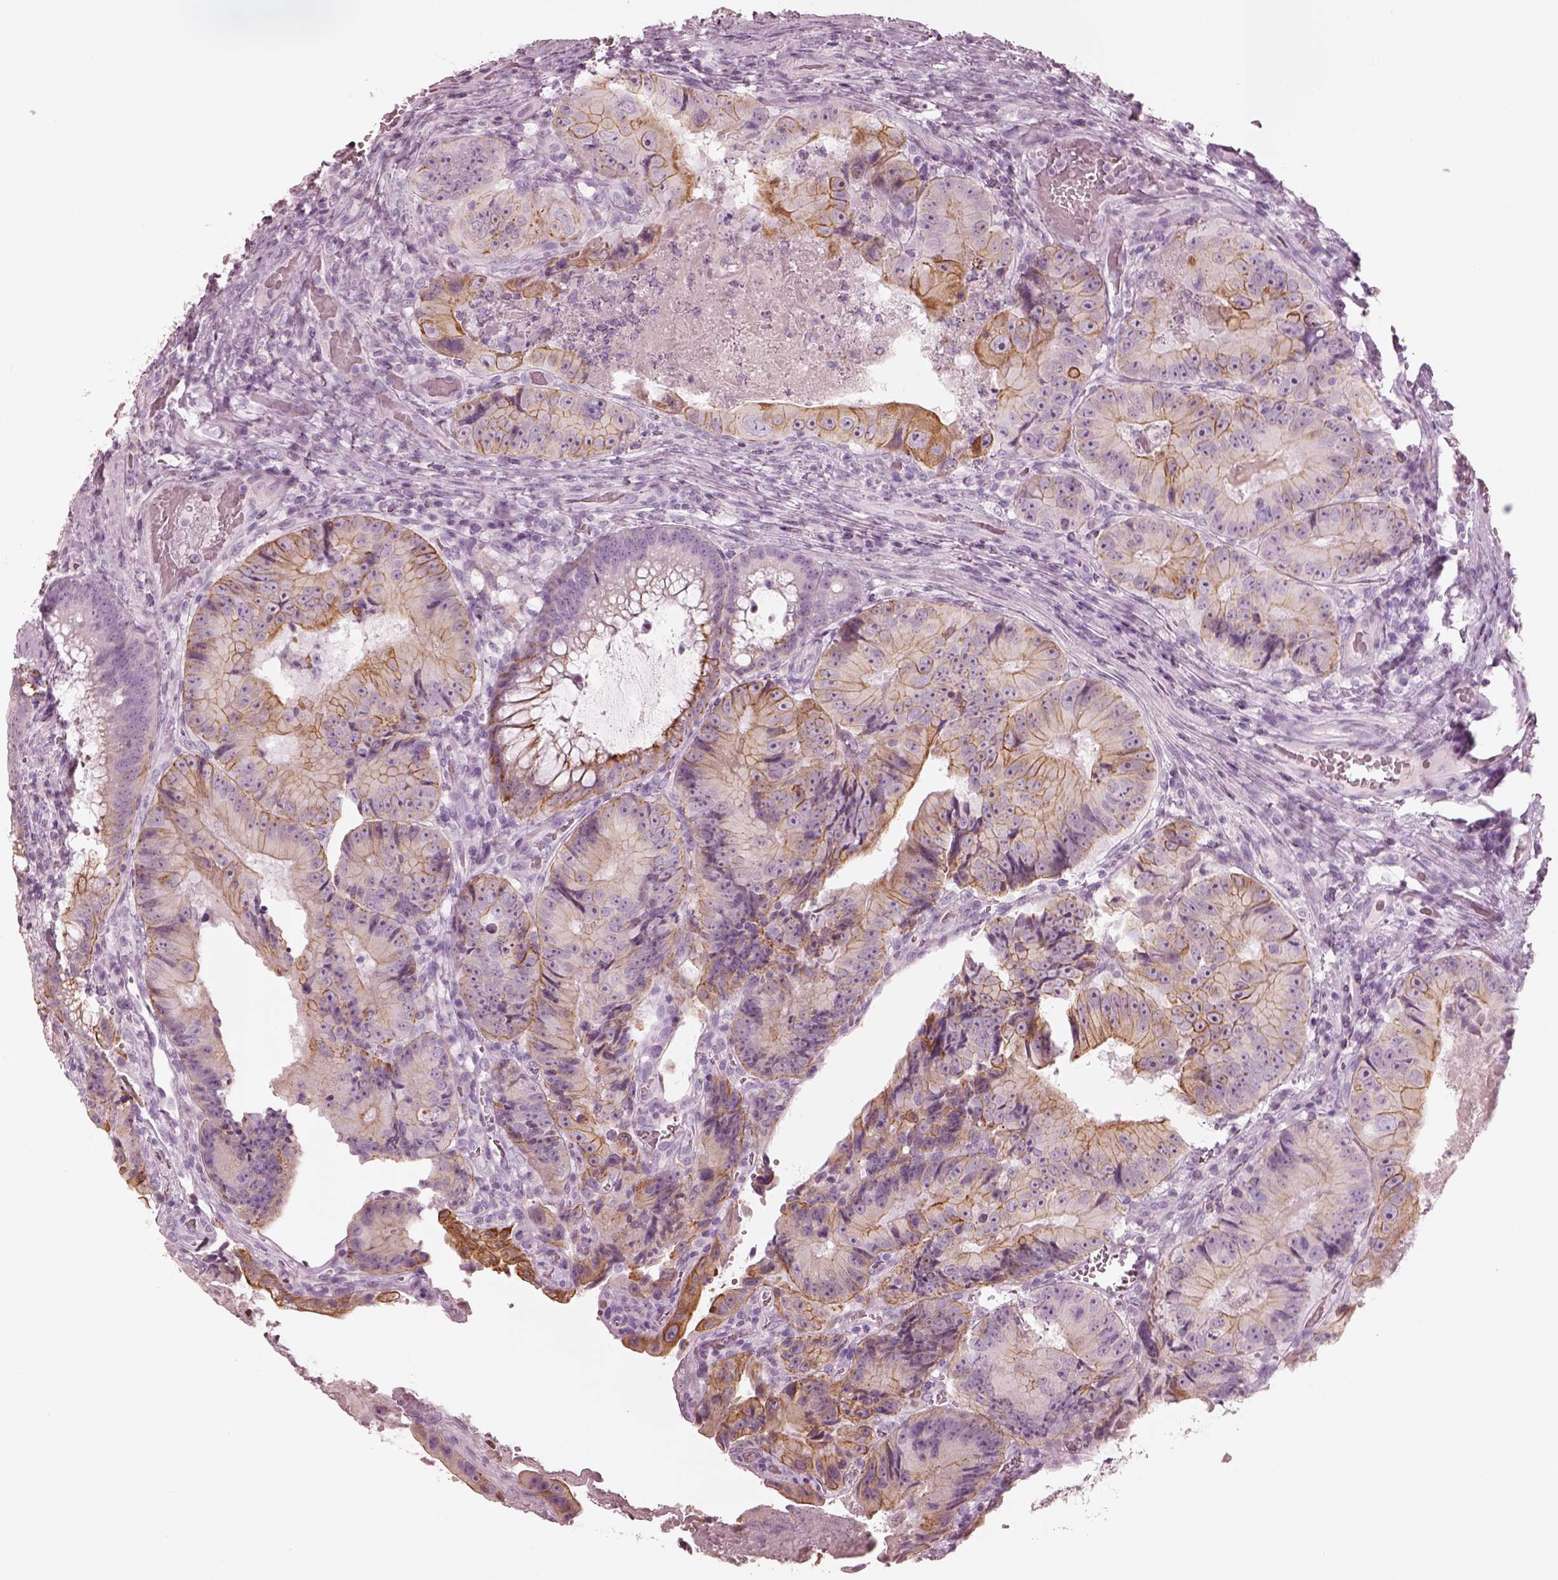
{"staining": {"intensity": "moderate", "quantity": "25%-75%", "location": "cytoplasmic/membranous"}, "tissue": "colorectal cancer", "cell_type": "Tumor cells", "image_type": "cancer", "snomed": [{"axis": "morphology", "description": "Adenocarcinoma, NOS"}, {"axis": "topography", "description": "Colon"}], "caption": "DAB immunohistochemical staining of colorectal adenocarcinoma shows moderate cytoplasmic/membranous protein positivity in approximately 25%-75% of tumor cells. (Brightfield microscopy of DAB IHC at high magnification).", "gene": "PON3", "patient": {"sex": "female", "age": 86}}